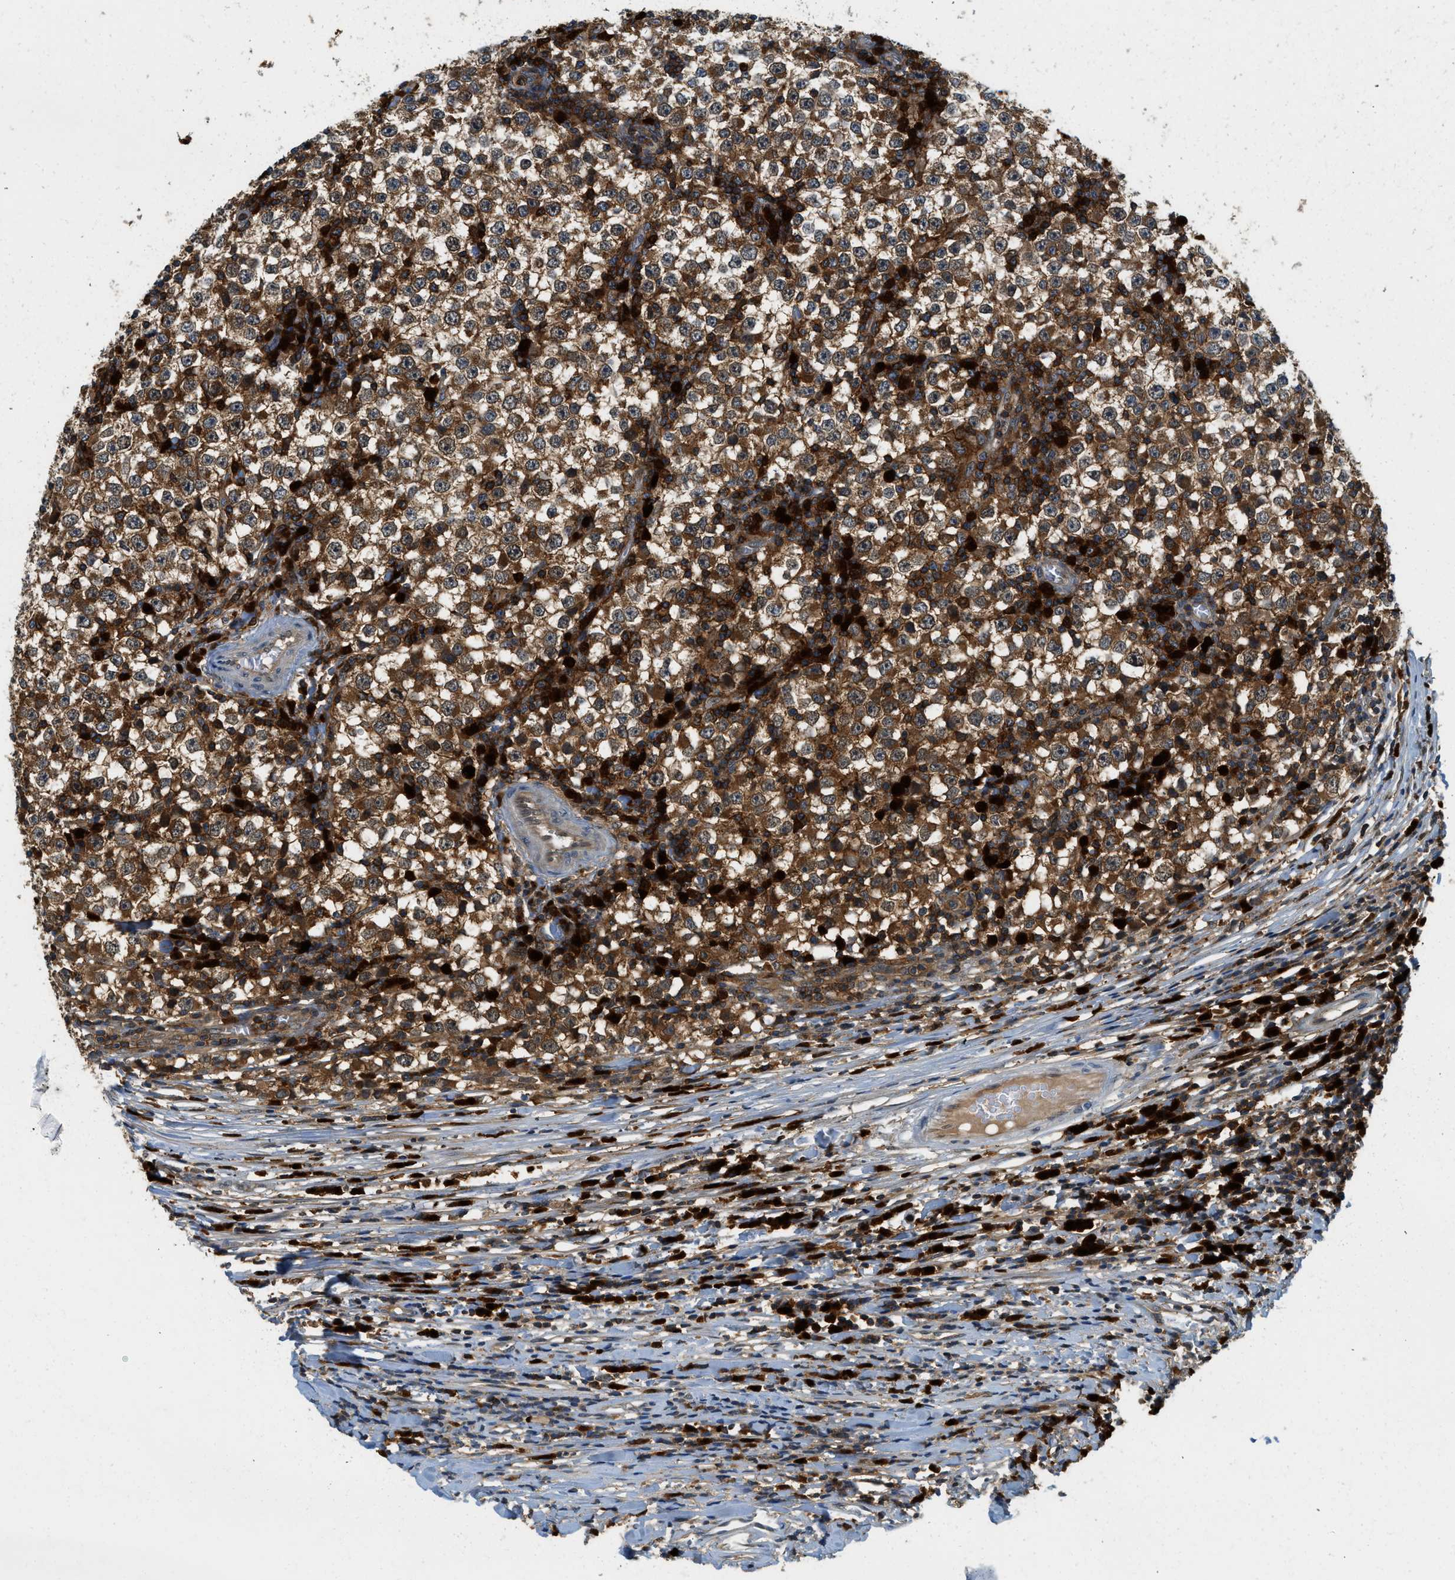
{"staining": {"intensity": "moderate", "quantity": ">75%", "location": "cytoplasmic/membranous"}, "tissue": "testis cancer", "cell_type": "Tumor cells", "image_type": "cancer", "snomed": [{"axis": "morphology", "description": "Seminoma, NOS"}, {"axis": "topography", "description": "Testis"}], "caption": "Moderate cytoplasmic/membranous protein positivity is seen in approximately >75% of tumor cells in testis seminoma.", "gene": "GMPPB", "patient": {"sex": "male", "age": 65}}